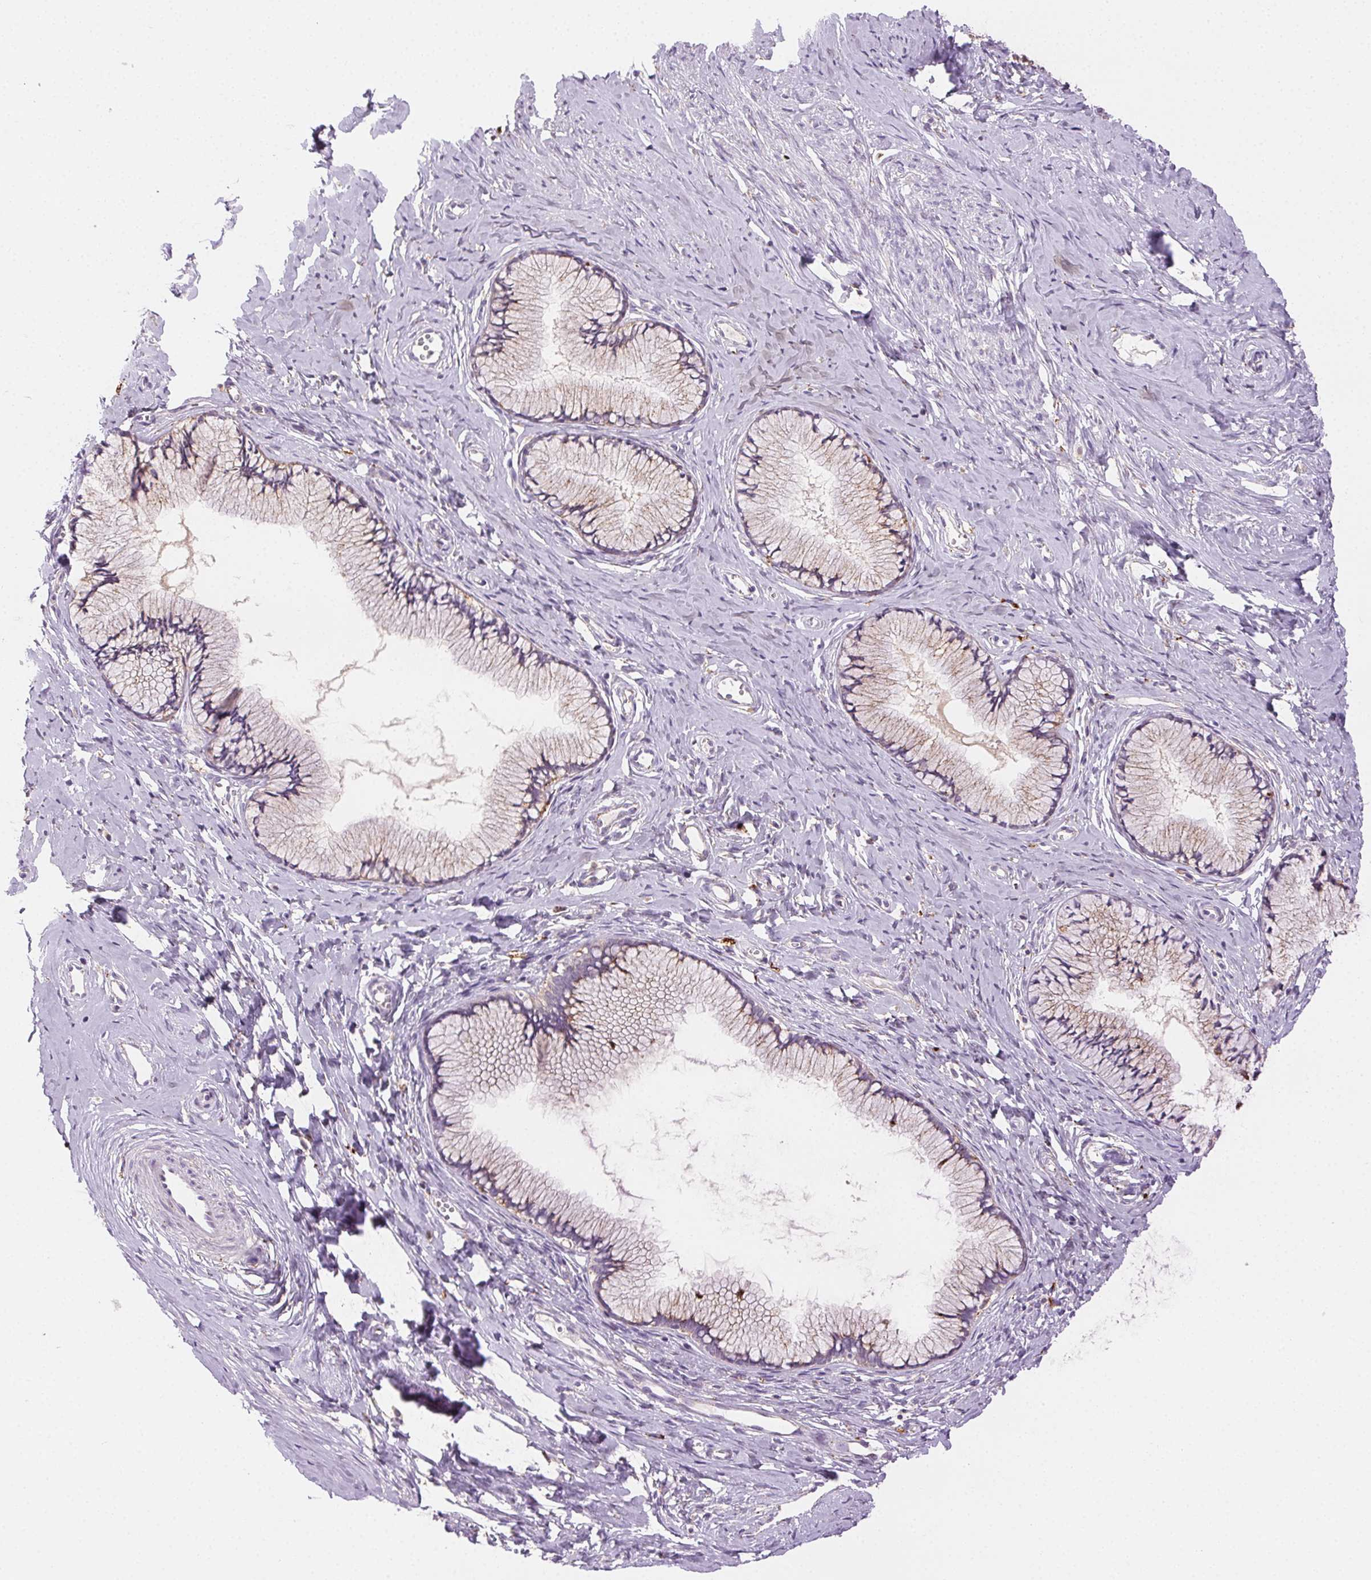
{"staining": {"intensity": "weak", "quantity": "<25%", "location": "cytoplasmic/membranous"}, "tissue": "cervix", "cell_type": "Glandular cells", "image_type": "normal", "snomed": [{"axis": "morphology", "description": "Normal tissue, NOS"}, {"axis": "topography", "description": "Cervix"}], "caption": "DAB immunohistochemical staining of benign cervix reveals no significant positivity in glandular cells.", "gene": "SCPEP1", "patient": {"sex": "female", "age": 40}}